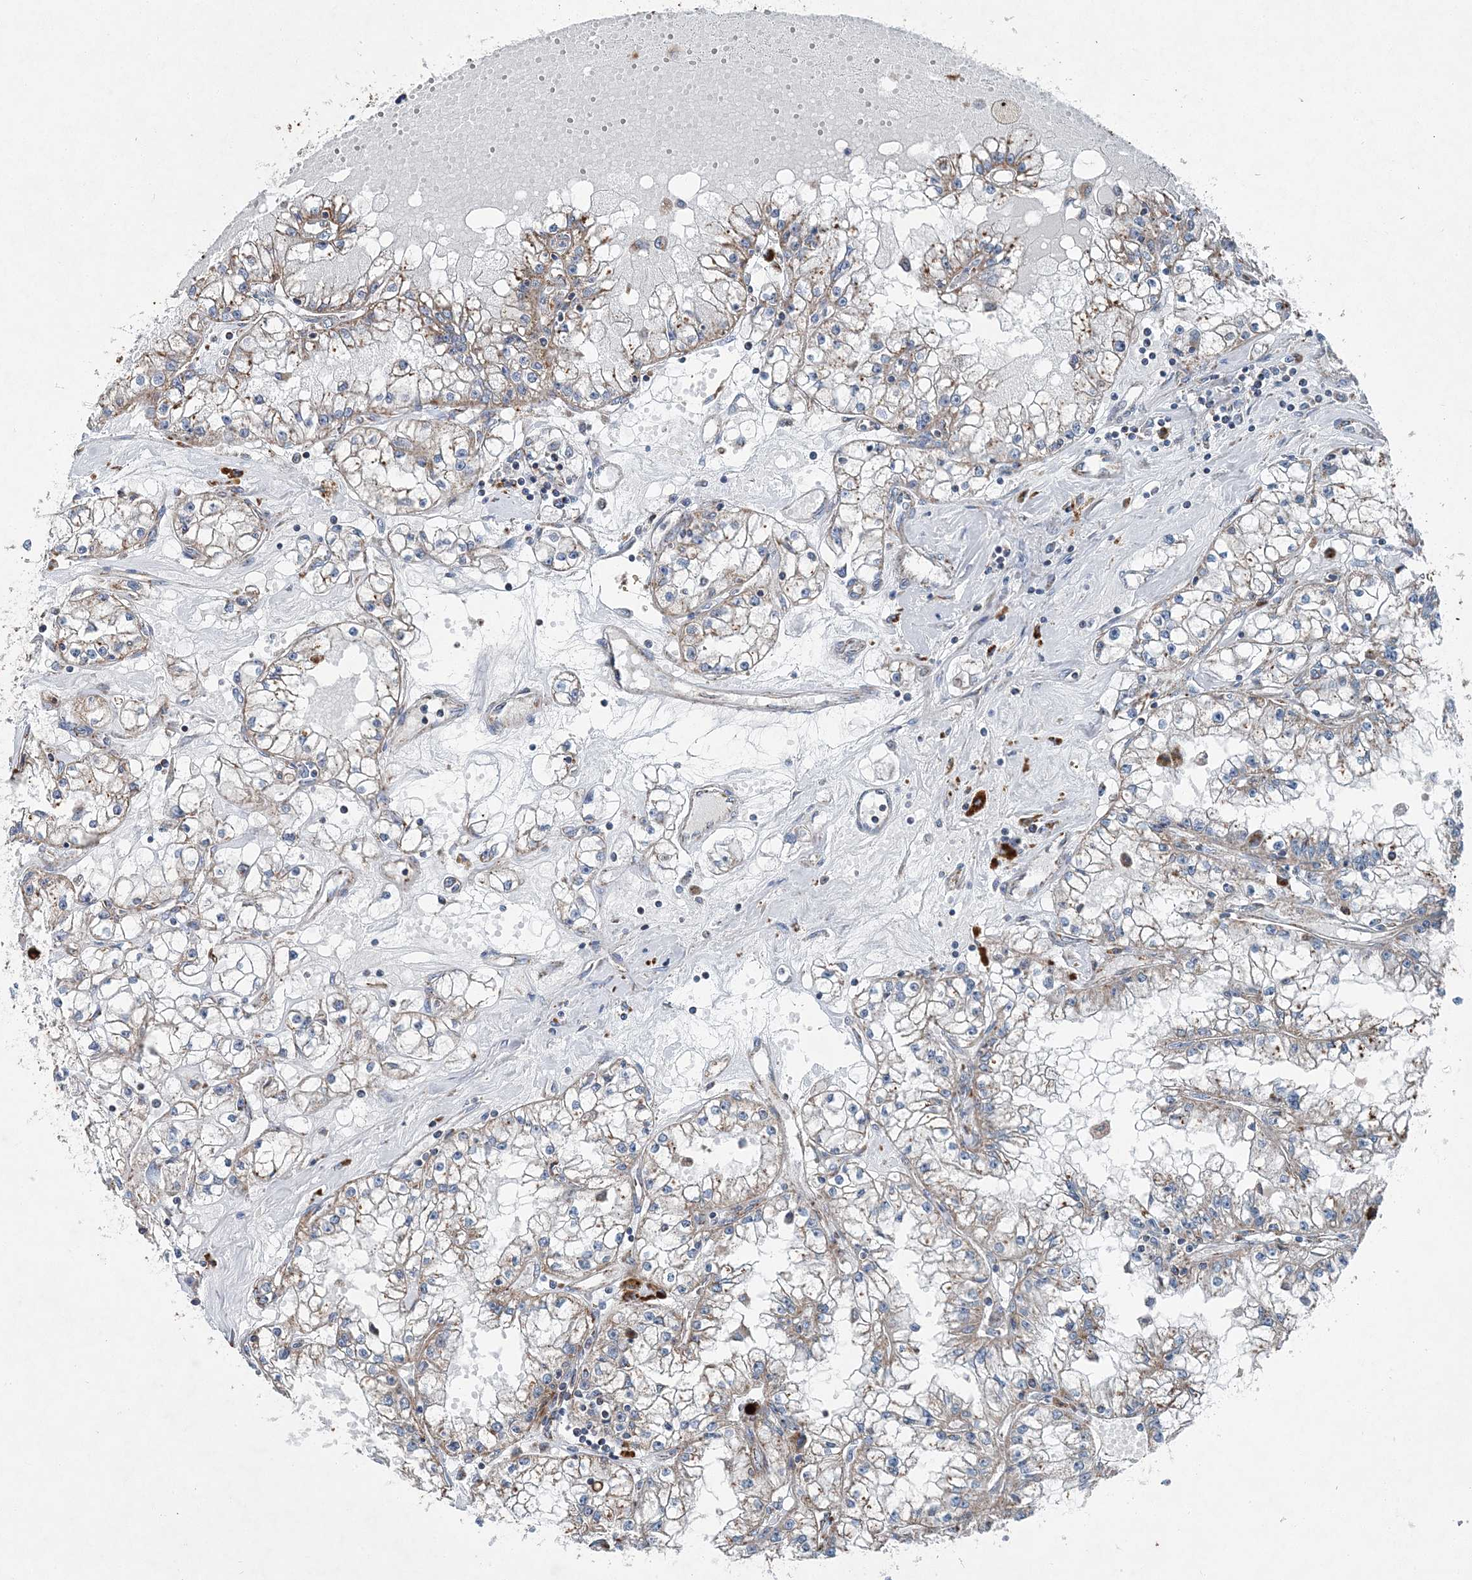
{"staining": {"intensity": "weak", "quantity": ">75%", "location": "cytoplasmic/membranous"}, "tissue": "renal cancer", "cell_type": "Tumor cells", "image_type": "cancer", "snomed": [{"axis": "morphology", "description": "Adenocarcinoma, NOS"}, {"axis": "topography", "description": "Kidney"}], "caption": "Protein staining of renal cancer (adenocarcinoma) tissue reveals weak cytoplasmic/membranous positivity in about >75% of tumor cells.", "gene": "SPAG16", "patient": {"sex": "male", "age": 56}}